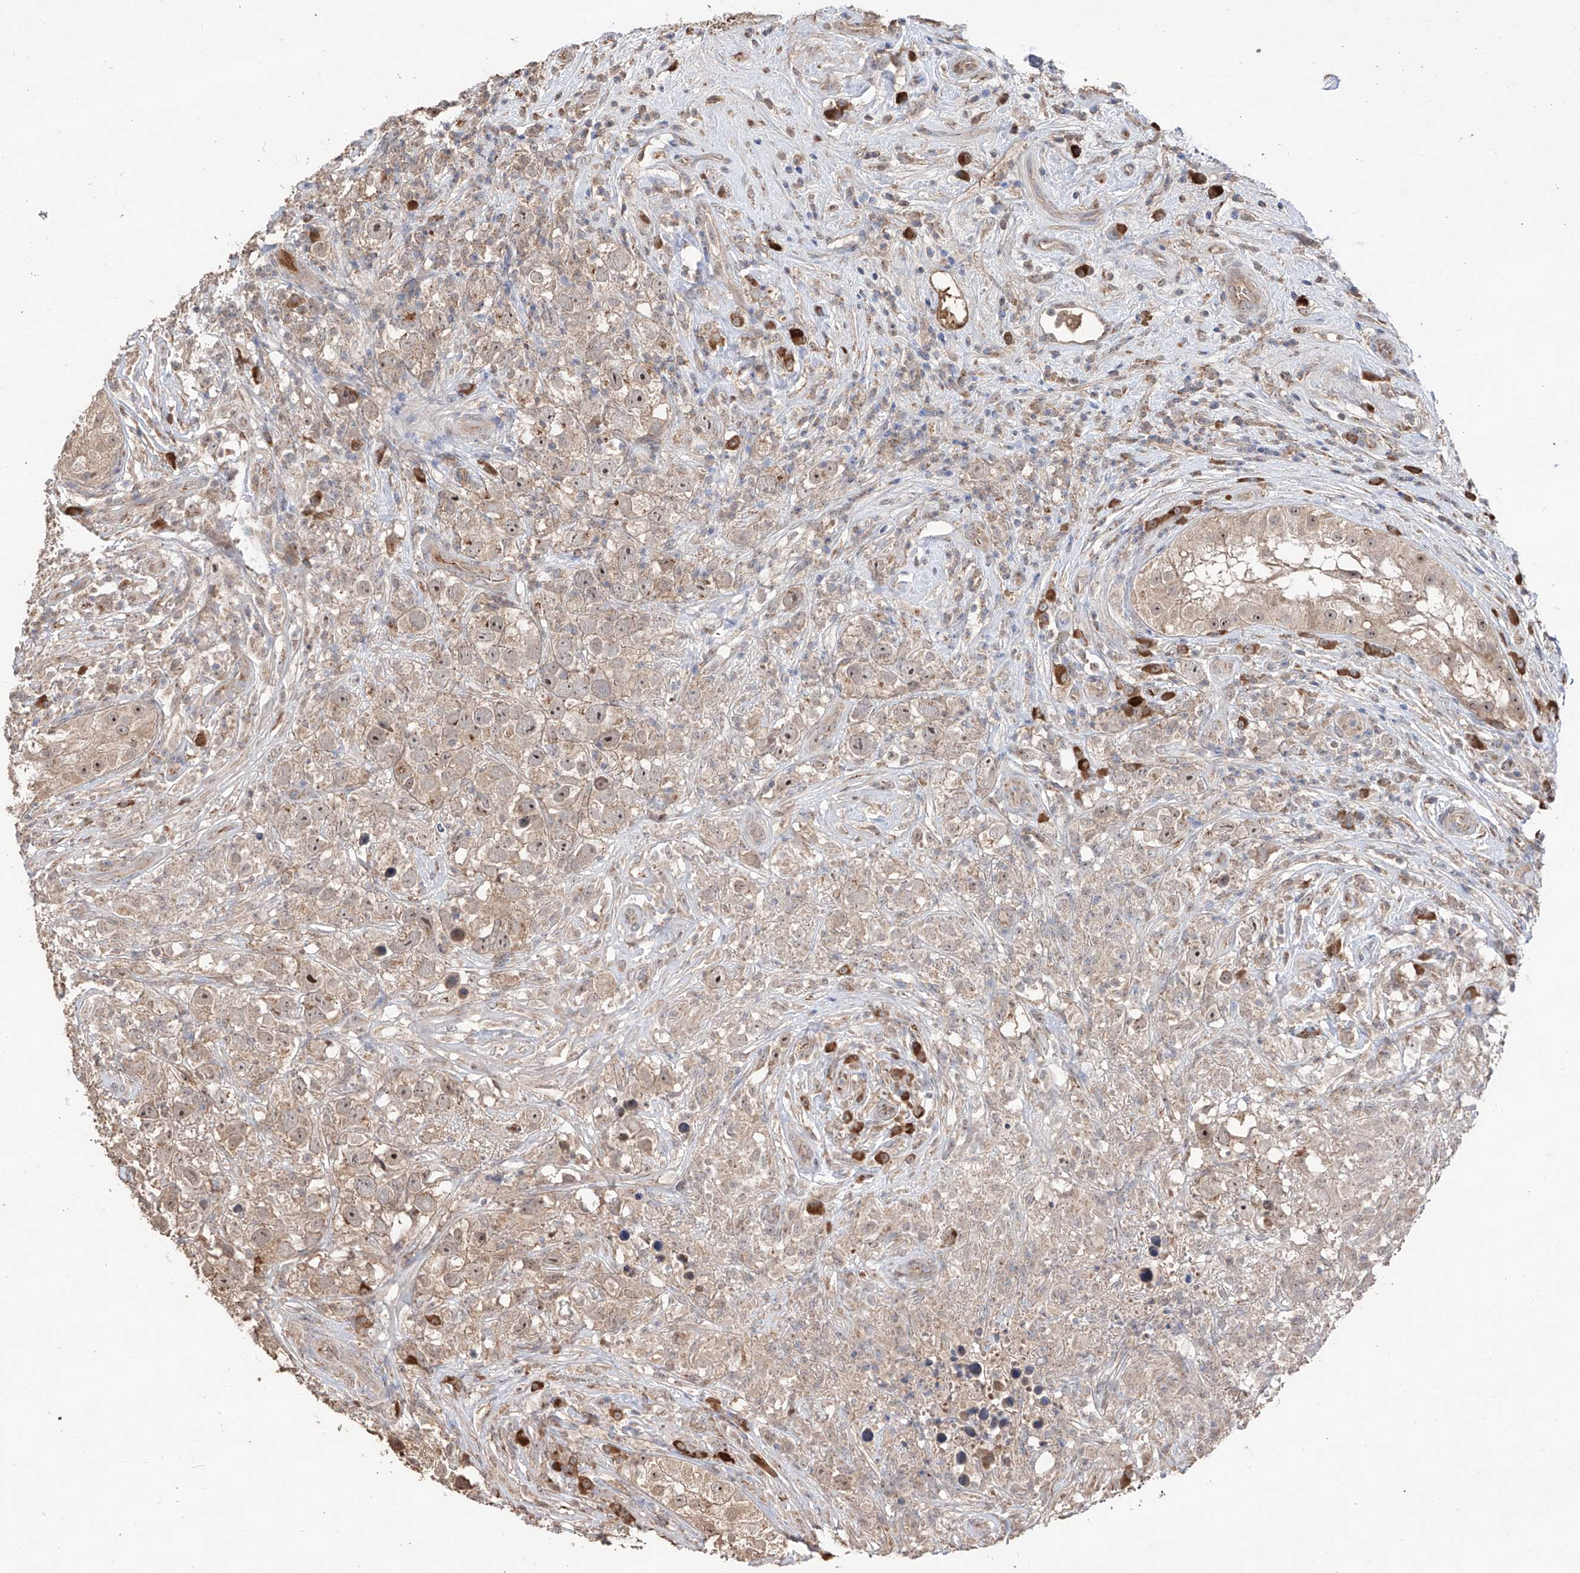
{"staining": {"intensity": "weak", "quantity": "25%-75%", "location": "nuclear"}, "tissue": "testis cancer", "cell_type": "Tumor cells", "image_type": "cancer", "snomed": [{"axis": "morphology", "description": "Seminoma, NOS"}, {"axis": "topography", "description": "Testis"}], "caption": "IHC of testis seminoma displays low levels of weak nuclear expression in approximately 25%-75% of tumor cells.", "gene": "EDN1", "patient": {"sex": "male", "age": 49}}